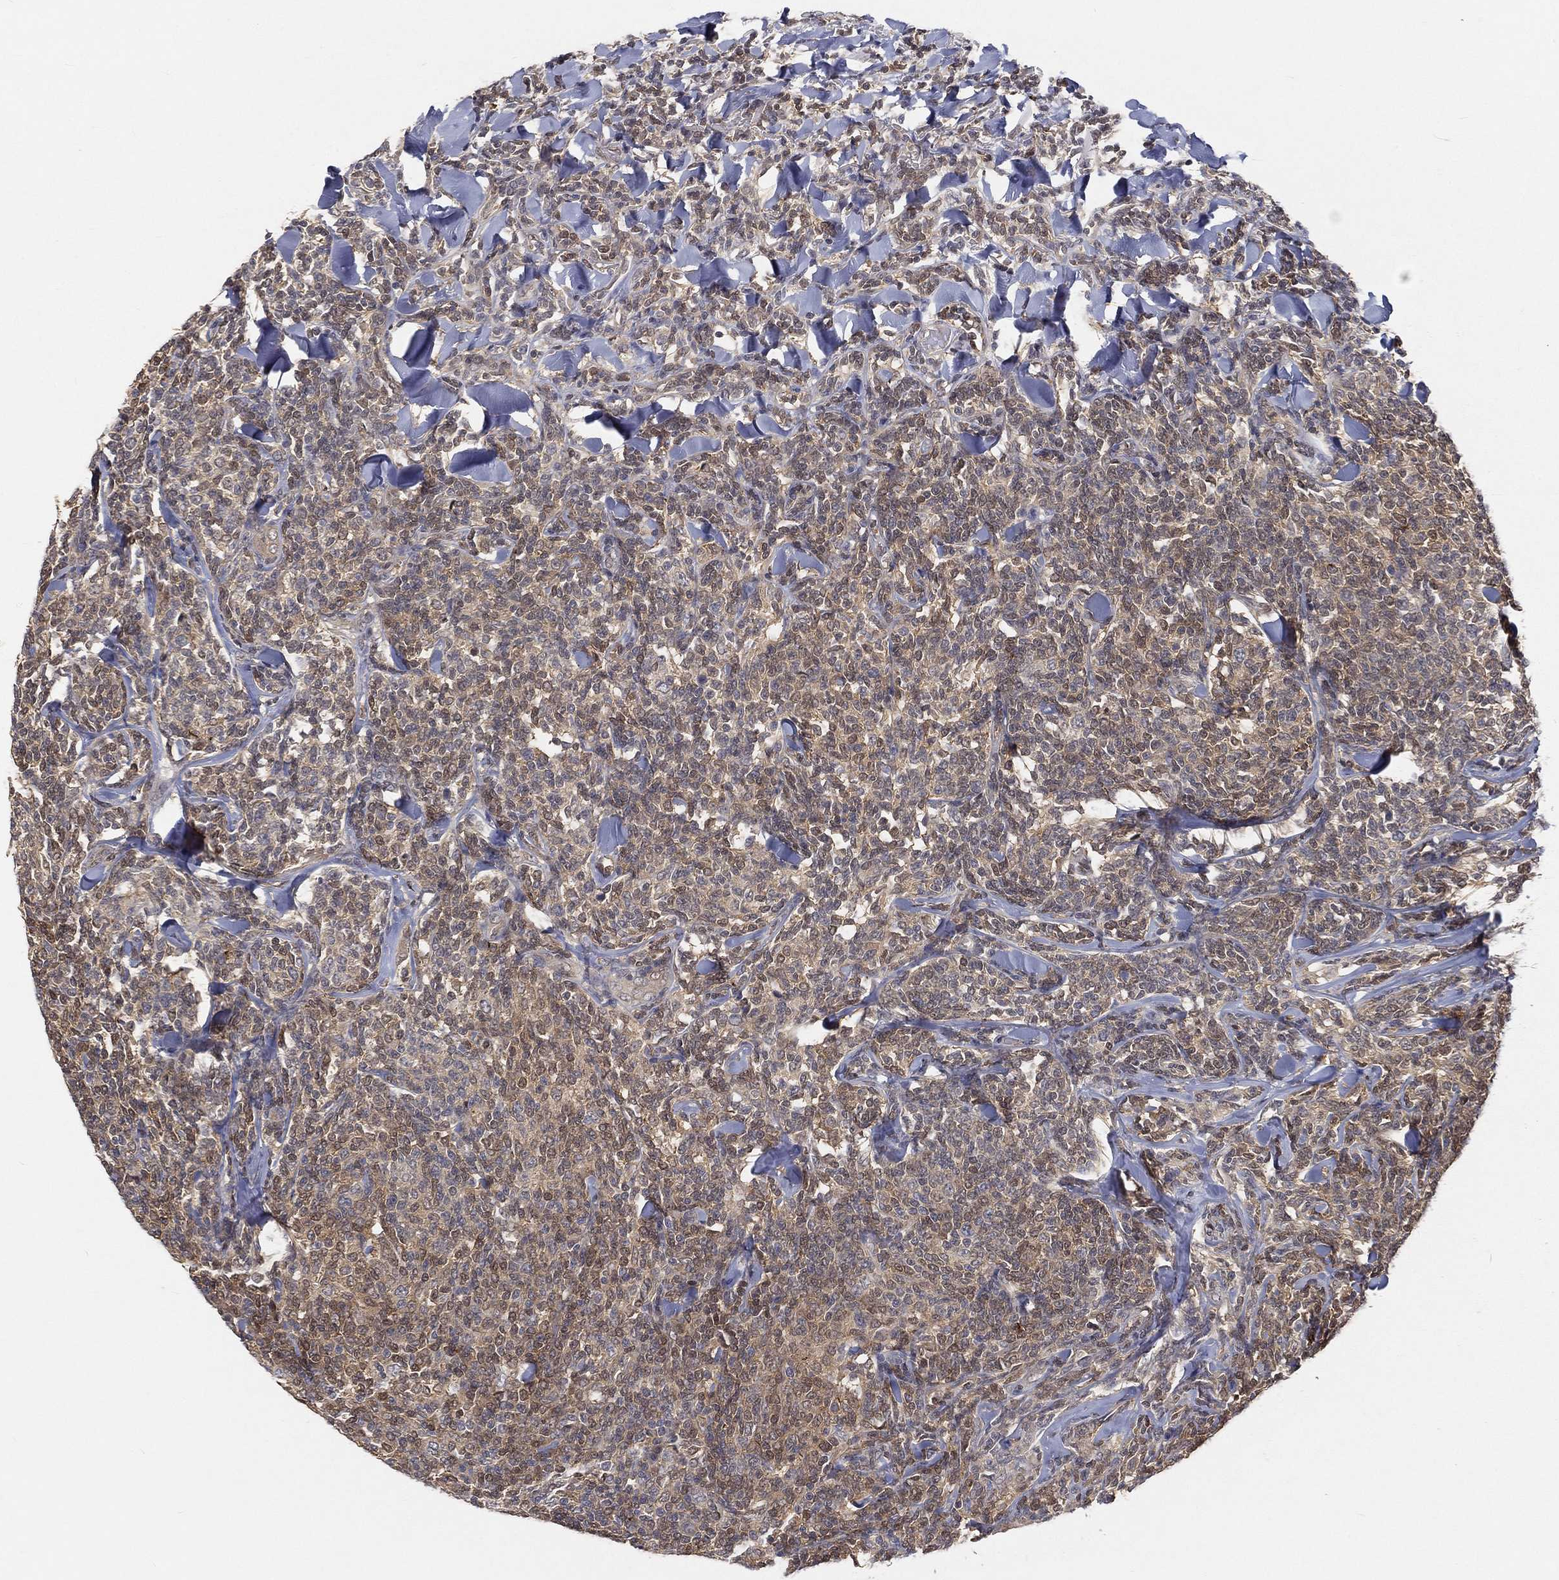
{"staining": {"intensity": "weak", "quantity": "25%-75%", "location": "cytoplasmic/membranous"}, "tissue": "lymphoma", "cell_type": "Tumor cells", "image_type": "cancer", "snomed": [{"axis": "morphology", "description": "Malignant lymphoma, non-Hodgkin's type, Low grade"}, {"axis": "topography", "description": "Lymph node"}], "caption": "Protein staining of malignant lymphoma, non-Hodgkin's type (low-grade) tissue reveals weak cytoplasmic/membranous expression in approximately 25%-75% of tumor cells.", "gene": "MAPK1", "patient": {"sex": "female", "age": 56}}